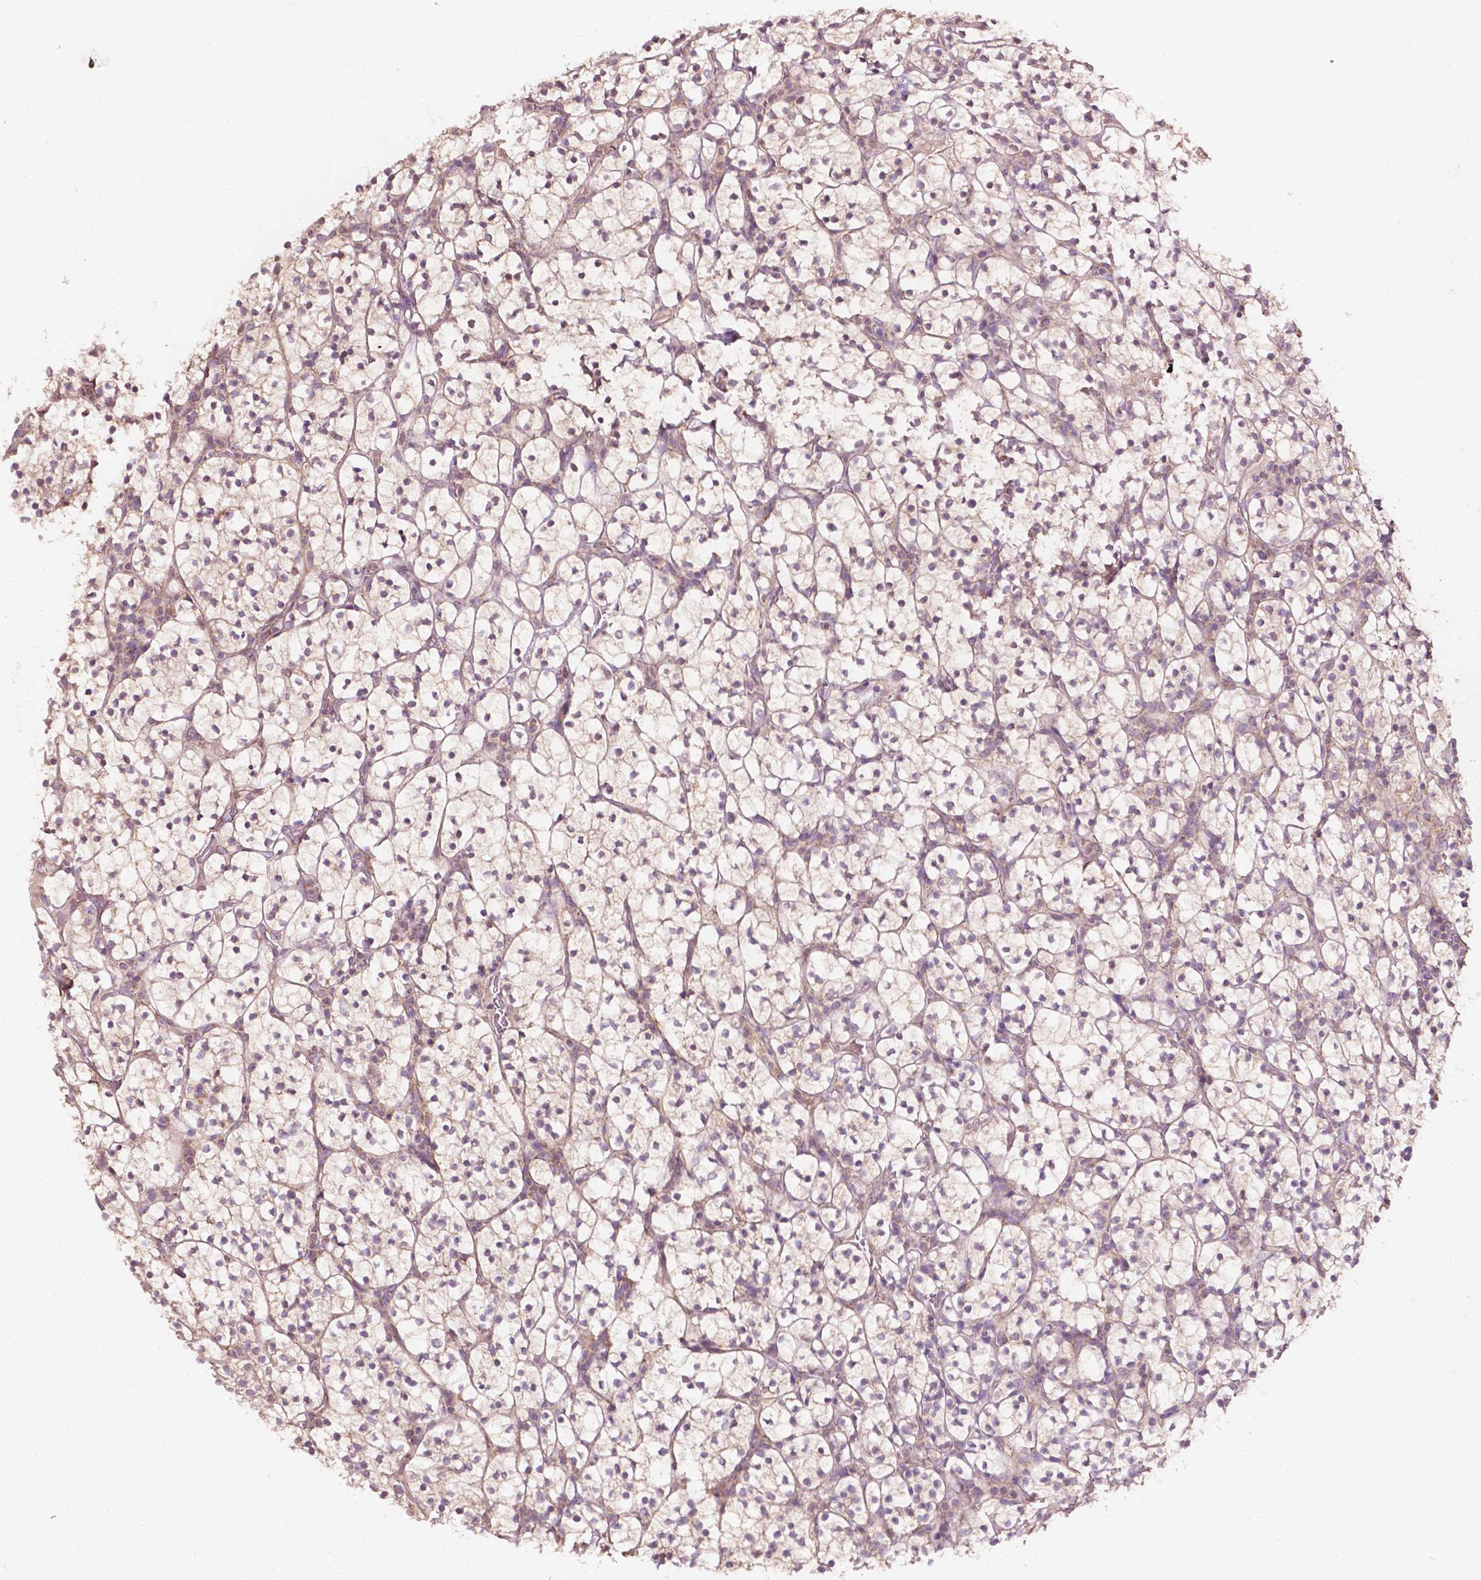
{"staining": {"intensity": "weak", "quantity": ">75%", "location": "cytoplasmic/membranous"}, "tissue": "renal cancer", "cell_type": "Tumor cells", "image_type": "cancer", "snomed": [{"axis": "morphology", "description": "Adenocarcinoma, NOS"}, {"axis": "topography", "description": "Kidney"}], "caption": "Immunohistochemistry (IHC) of renal cancer exhibits low levels of weak cytoplasmic/membranous positivity in approximately >75% of tumor cells. The staining was performed using DAB (3,3'-diaminobenzidine), with brown indicating positive protein expression. Nuclei are stained blue with hematoxylin.", "gene": "NDUFA10", "patient": {"sex": "female", "age": 89}}